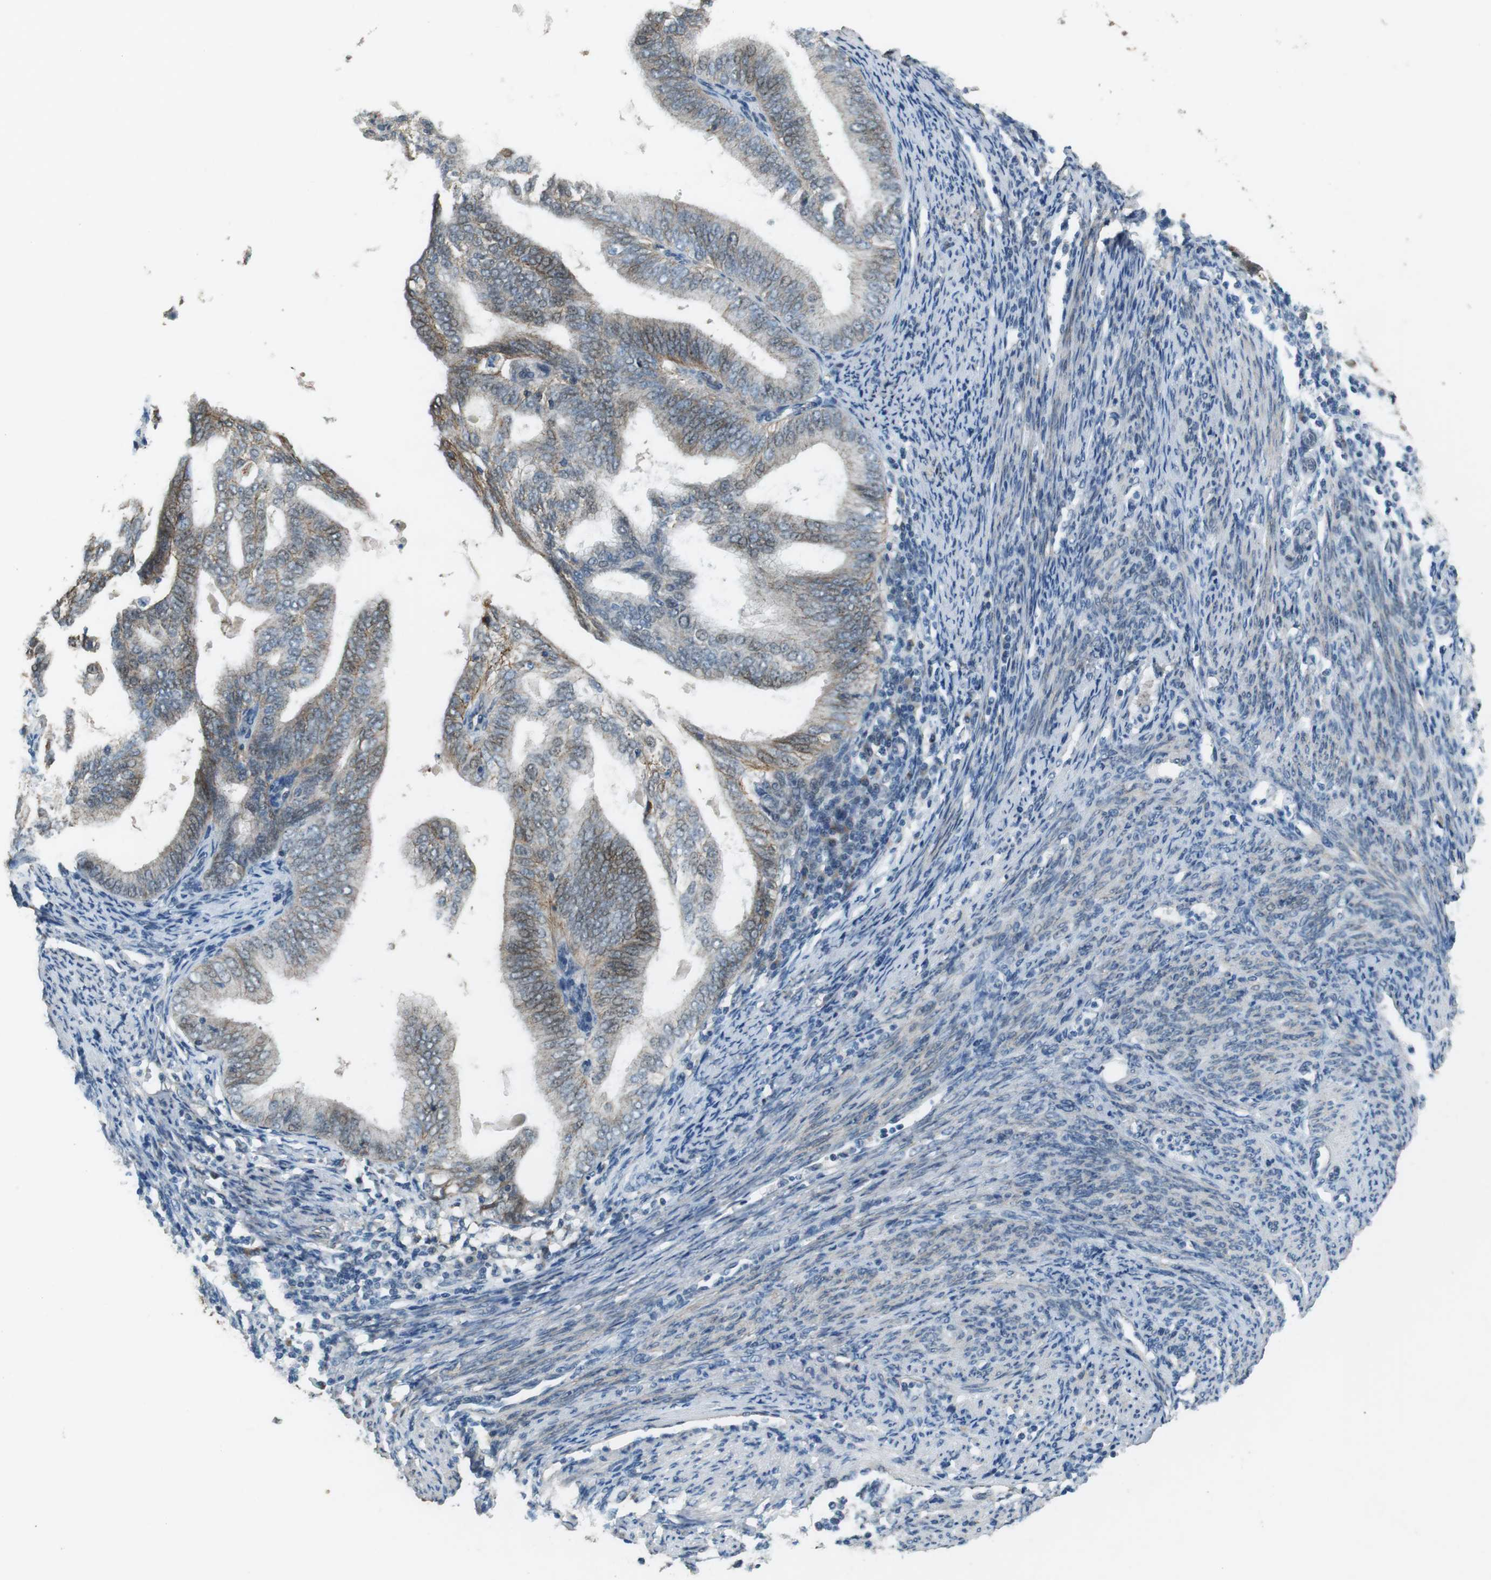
{"staining": {"intensity": "moderate", "quantity": ">75%", "location": "cytoplasmic/membranous"}, "tissue": "endometrial cancer", "cell_type": "Tumor cells", "image_type": "cancer", "snomed": [{"axis": "morphology", "description": "Adenocarcinoma, NOS"}, {"axis": "topography", "description": "Endometrium"}], "caption": "Moderate cytoplasmic/membranous positivity for a protein is present in about >75% of tumor cells of adenocarcinoma (endometrial) using immunohistochemistry.", "gene": "CLDN7", "patient": {"sex": "female", "age": 58}}